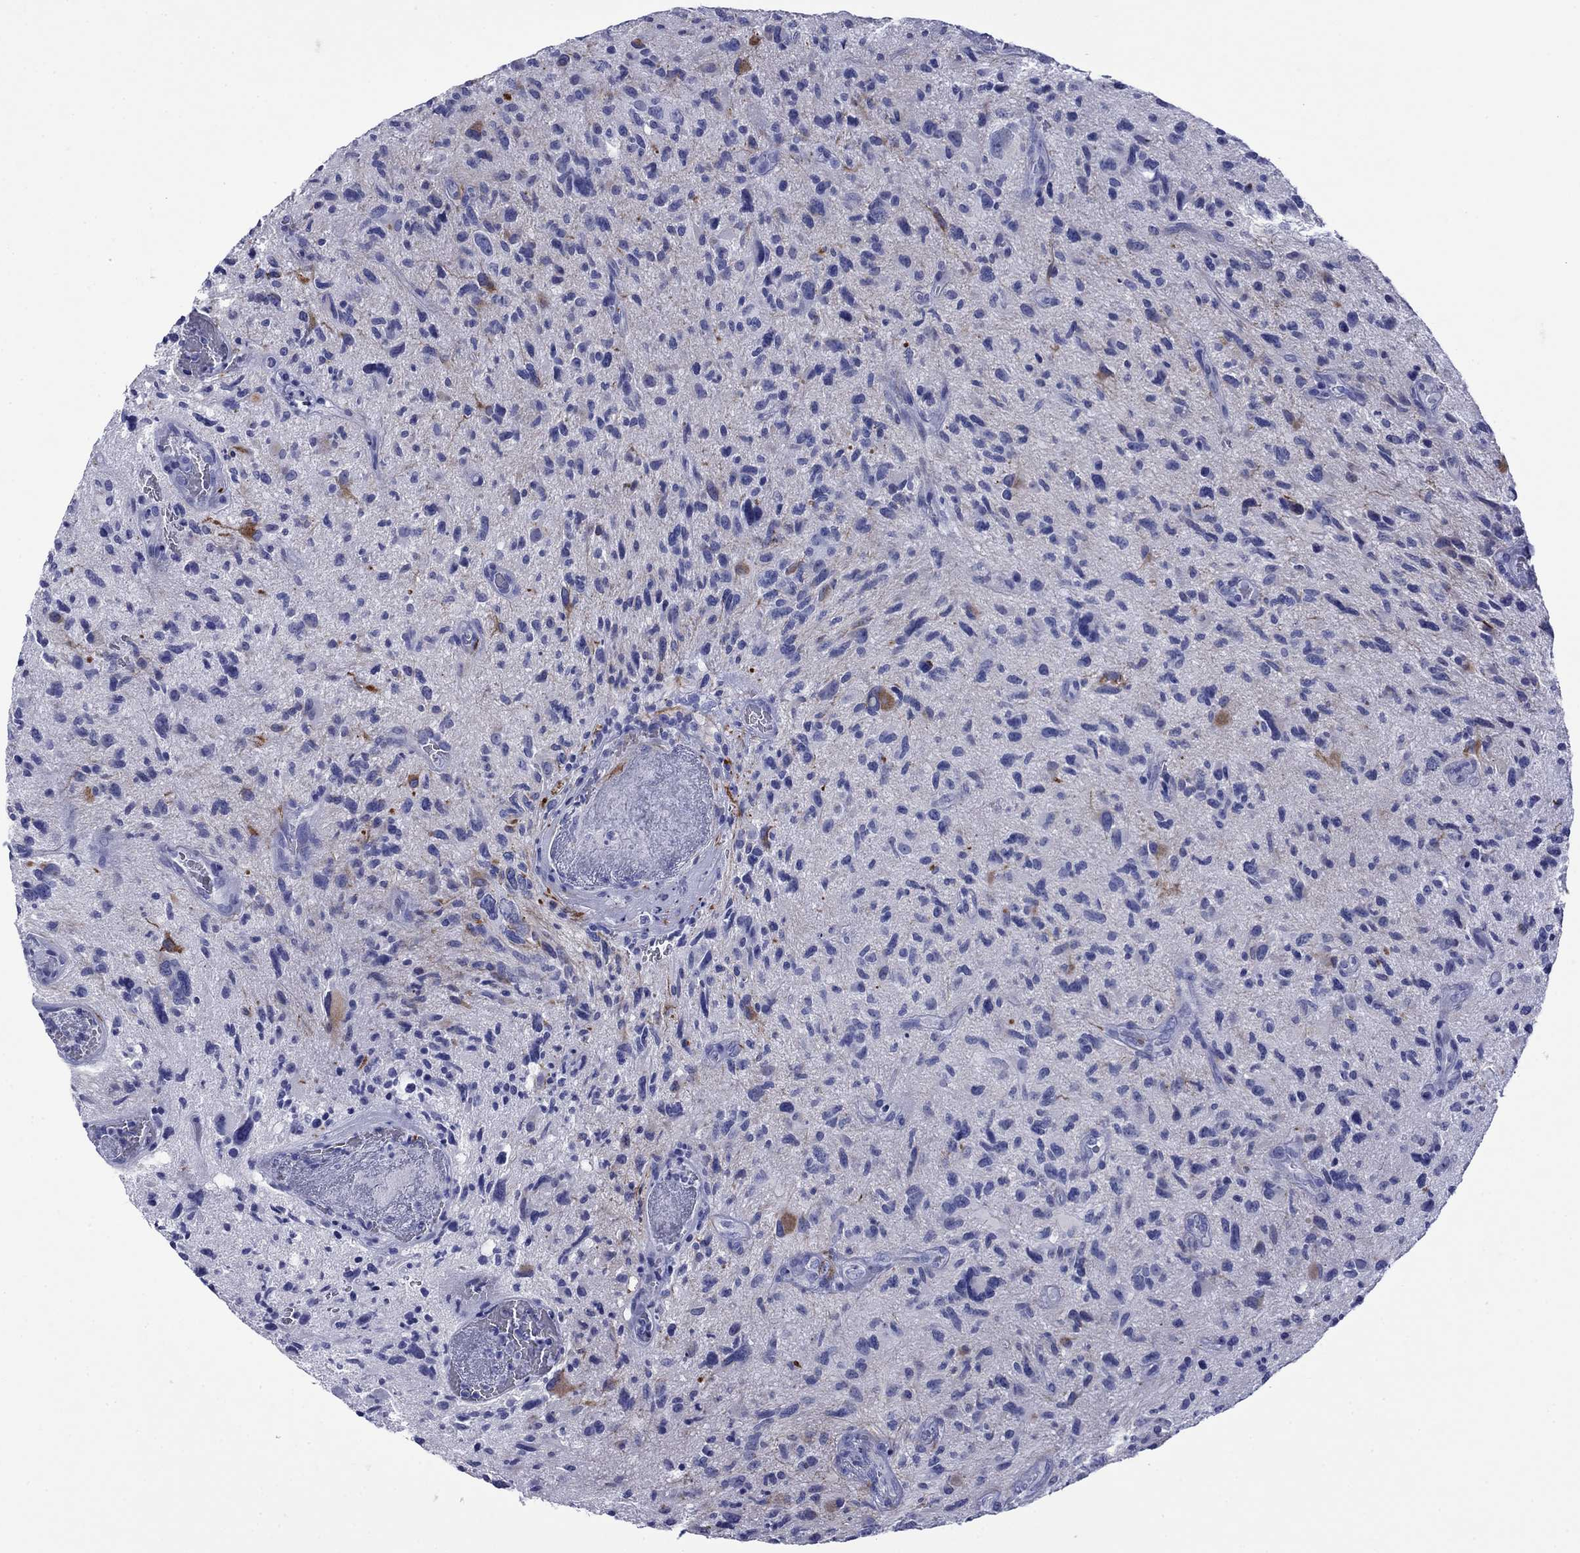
{"staining": {"intensity": "negative", "quantity": "none", "location": "none"}, "tissue": "glioma", "cell_type": "Tumor cells", "image_type": "cancer", "snomed": [{"axis": "morphology", "description": "Glioma, malignant, NOS"}, {"axis": "morphology", "description": "Glioma, malignant, High grade"}, {"axis": "topography", "description": "Brain"}], "caption": "Immunohistochemistry (IHC) micrograph of neoplastic tissue: human glioma stained with DAB (3,3'-diaminobenzidine) reveals no significant protein positivity in tumor cells.", "gene": "ROM1", "patient": {"sex": "female", "age": 71}}